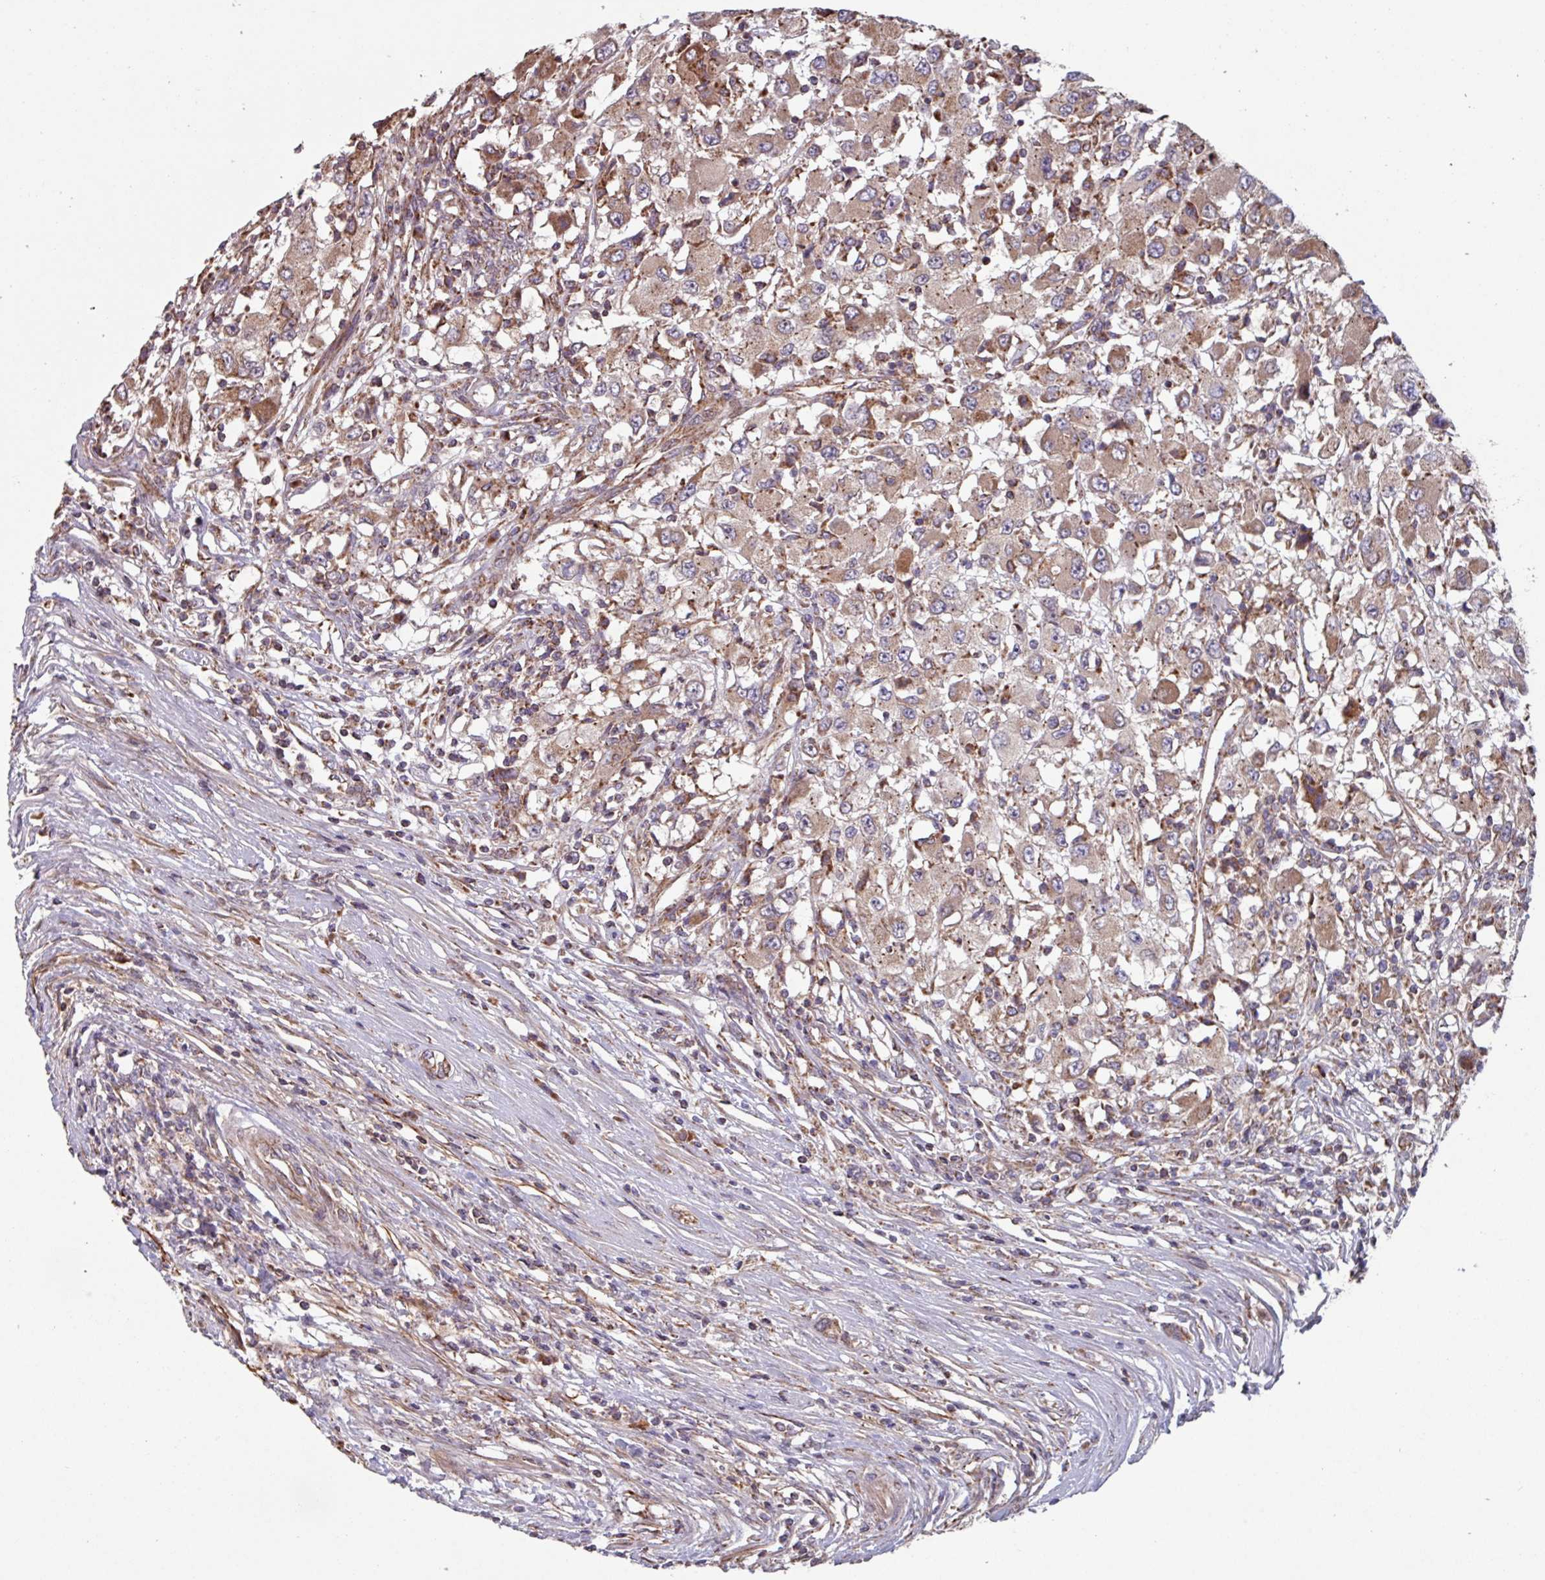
{"staining": {"intensity": "moderate", "quantity": "25%-75%", "location": "cytoplasmic/membranous"}, "tissue": "renal cancer", "cell_type": "Tumor cells", "image_type": "cancer", "snomed": [{"axis": "morphology", "description": "Adenocarcinoma, NOS"}, {"axis": "topography", "description": "Kidney"}], "caption": "A medium amount of moderate cytoplasmic/membranous positivity is appreciated in approximately 25%-75% of tumor cells in renal cancer tissue.", "gene": "COX7C", "patient": {"sex": "female", "age": 67}}